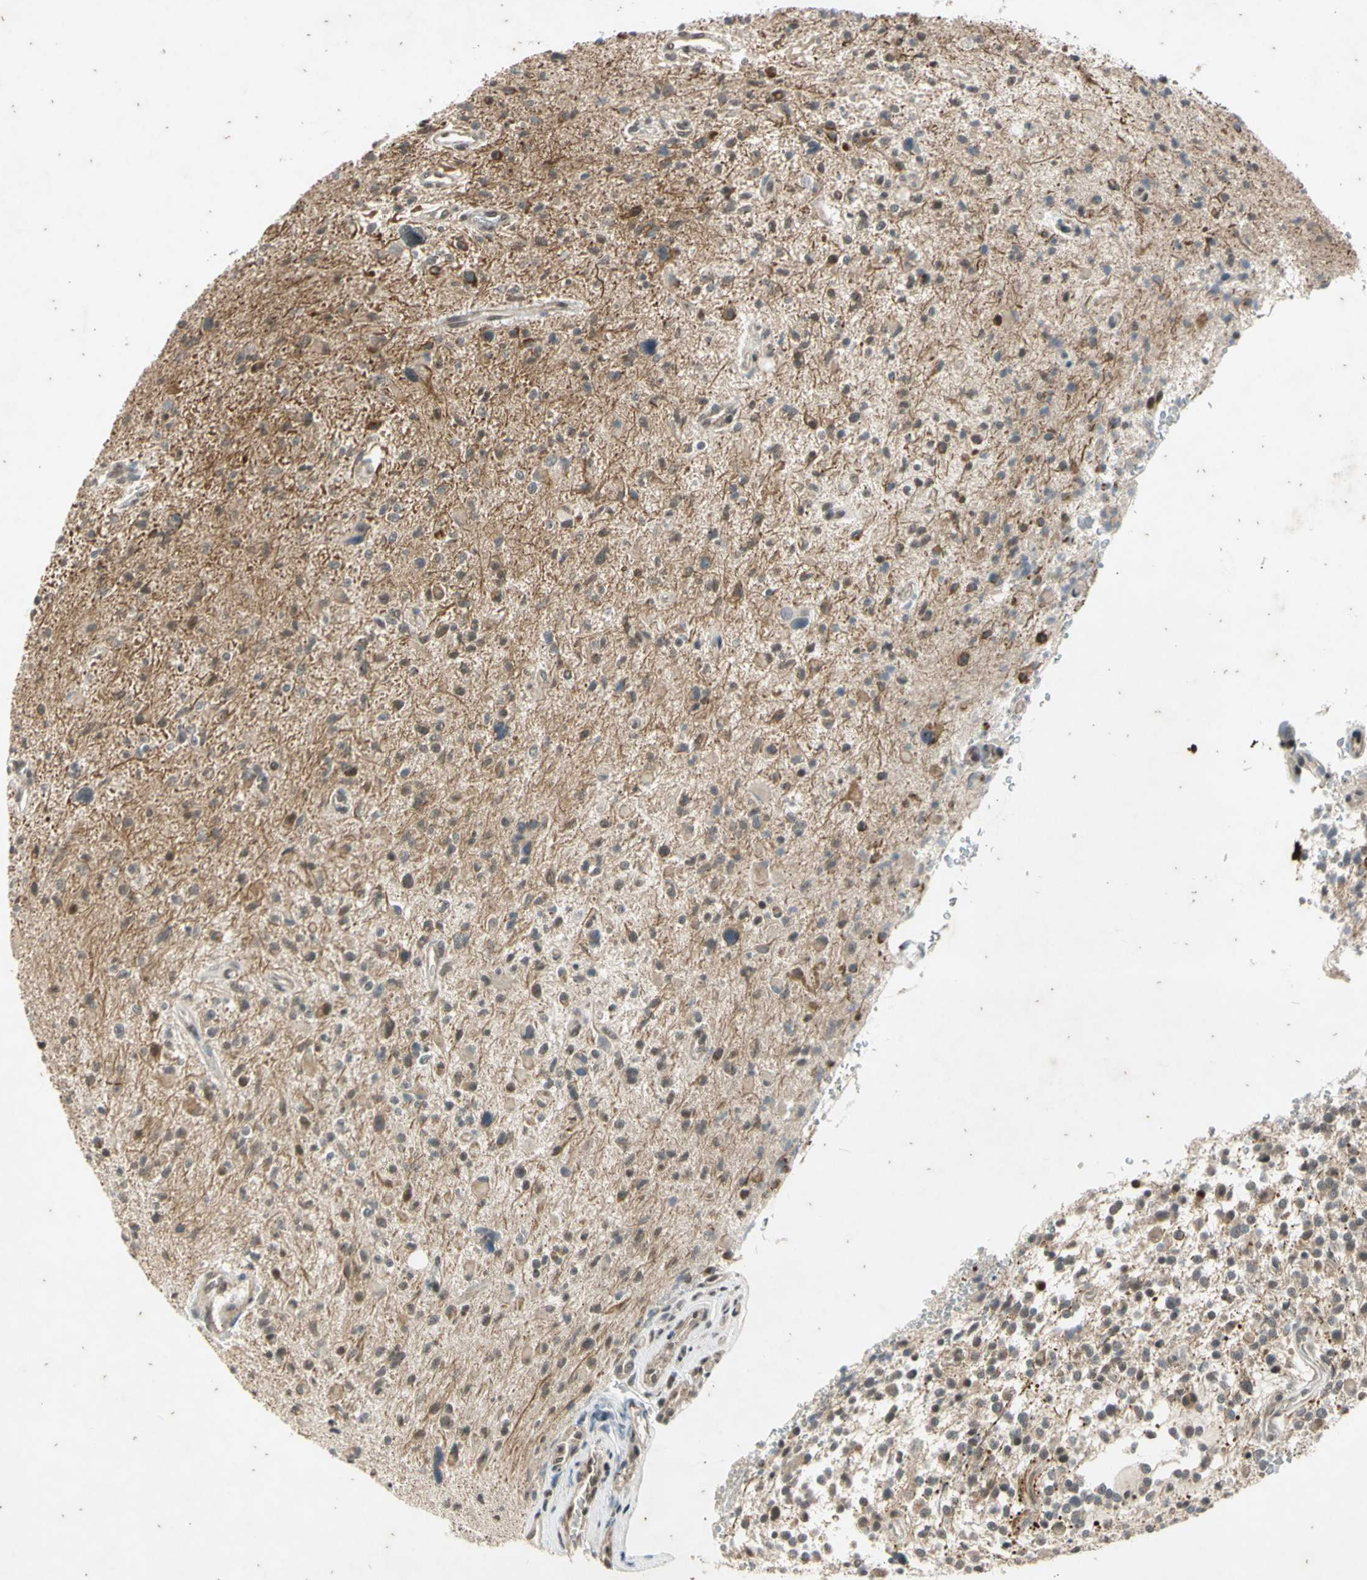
{"staining": {"intensity": "weak", "quantity": "25%-75%", "location": "cytoplasmic/membranous"}, "tissue": "glioma", "cell_type": "Tumor cells", "image_type": "cancer", "snomed": [{"axis": "morphology", "description": "Glioma, malignant, High grade"}, {"axis": "topography", "description": "Brain"}], "caption": "DAB (3,3'-diaminobenzidine) immunohistochemical staining of human malignant glioma (high-grade) shows weak cytoplasmic/membranous protein expression in approximately 25%-75% of tumor cells.", "gene": "EFNB2", "patient": {"sex": "male", "age": 48}}